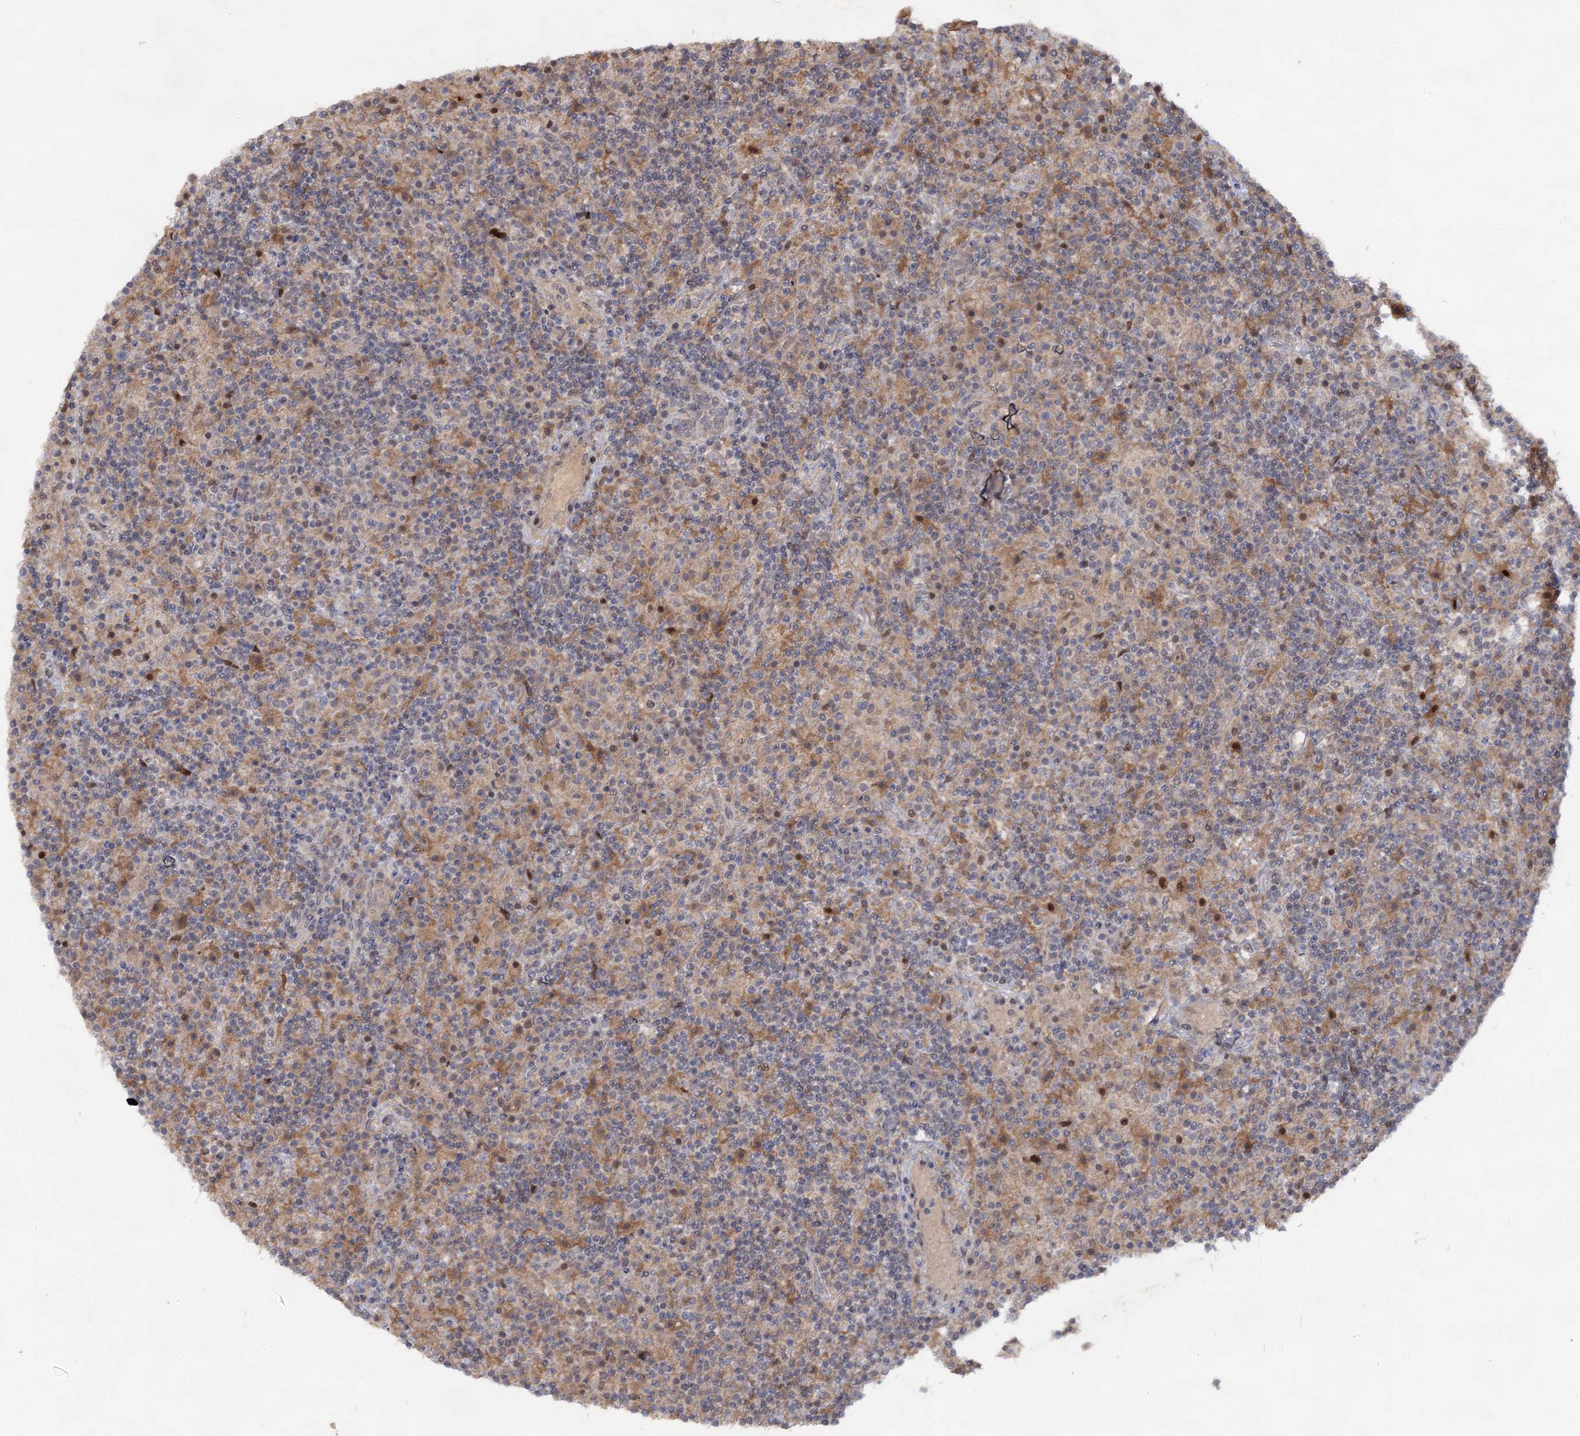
{"staining": {"intensity": "weak", "quantity": "<25%", "location": "cytoplasmic/membranous"}, "tissue": "lymphoma", "cell_type": "Tumor cells", "image_type": "cancer", "snomed": [{"axis": "morphology", "description": "Hodgkin's disease, NOS"}, {"axis": "topography", "description": "Lymph node"}], "caption": "Image shows no significant protein staining in tumor cells of lymphoma. Brightfield microscopy of IHC stained with DAB (3,3'-diaminobenzidine) (brown) and hematoxylin (blue), captured at high magnification.", "gene": "ACTR6", "patient": {"sex": "male", "age": 70}}